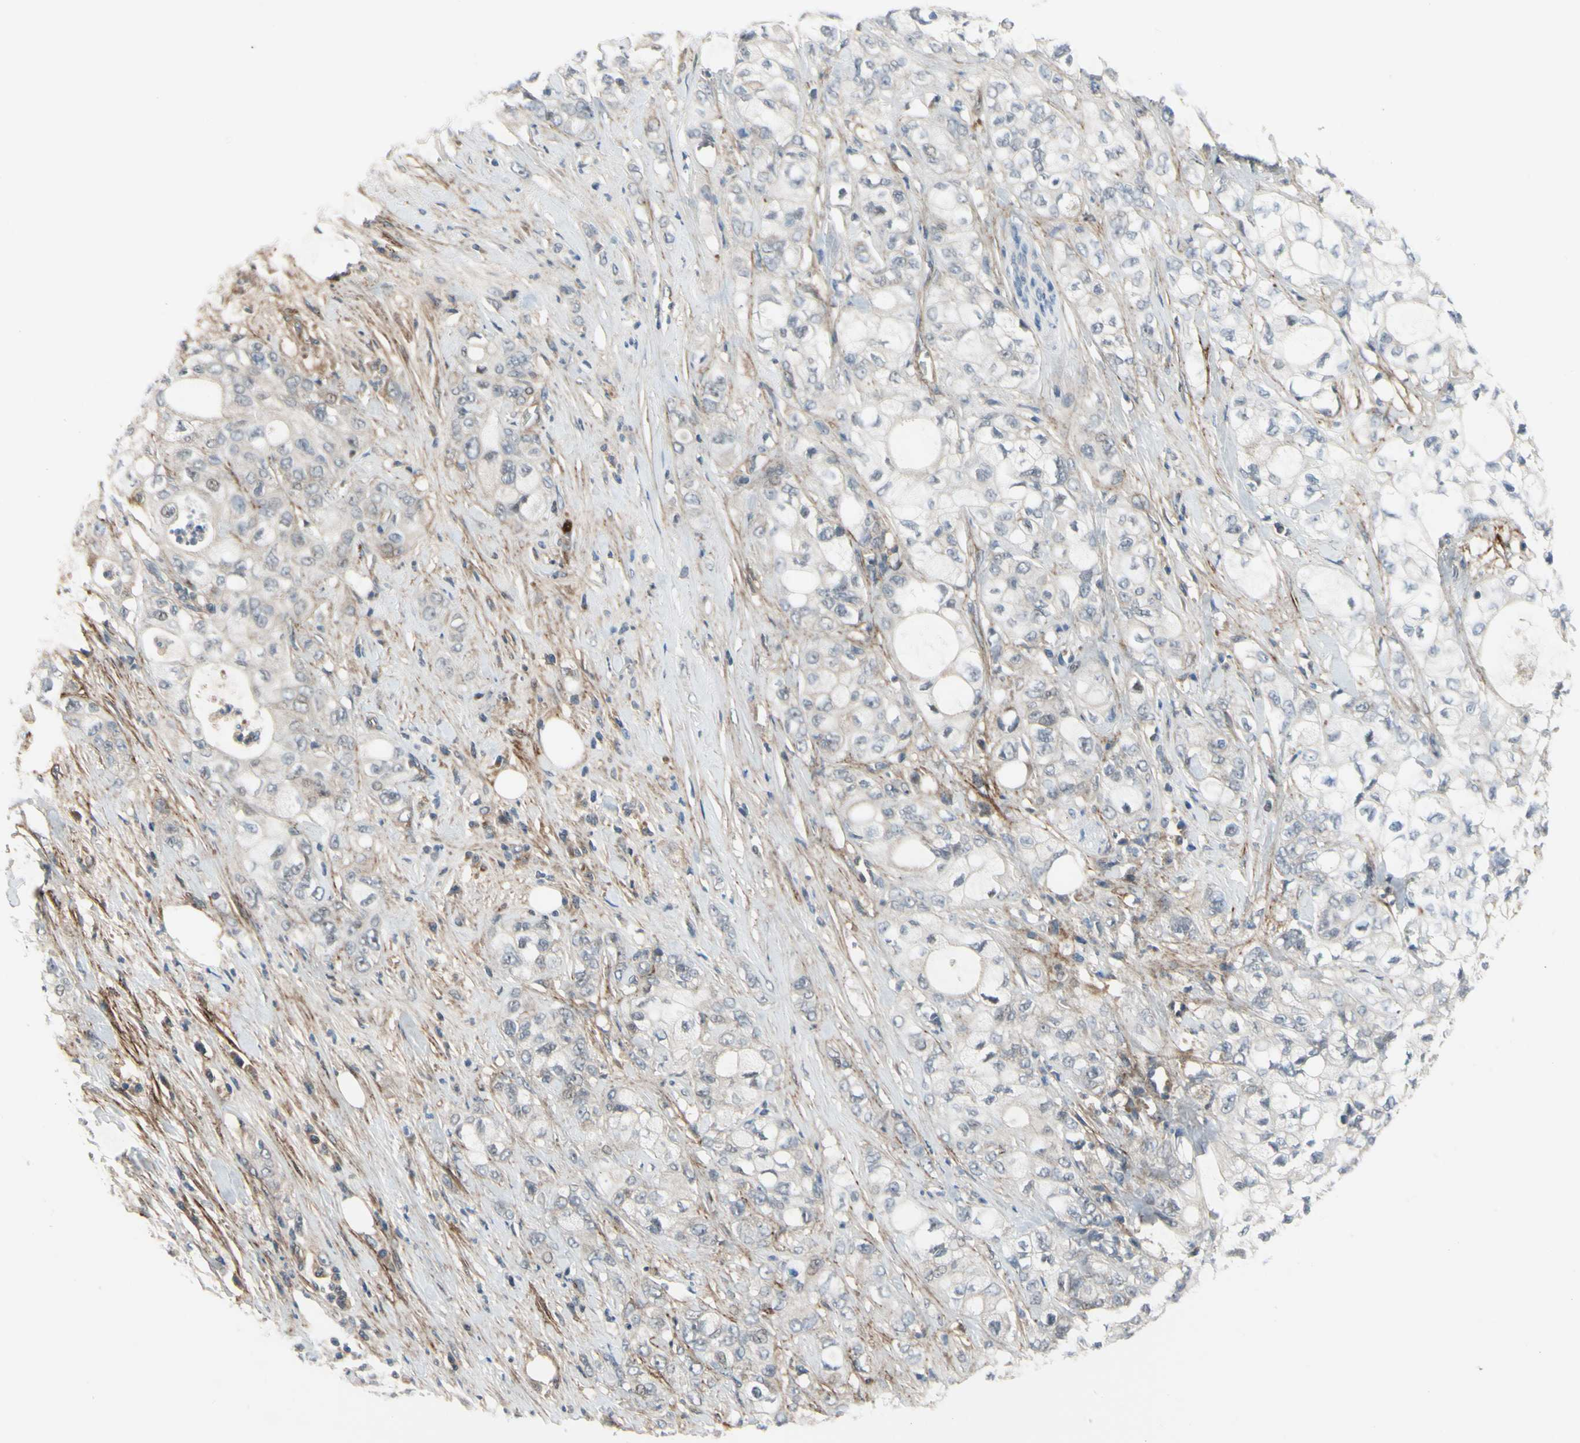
{"staining": {"intensity": "negative", "quantity": "none", "location": "none"}, "tissue": "pancreatic cancer", "cell_type": "Tumor cells", "image_type": "cancer", "snomed": [{"axis": "morphology", "description": "Adenocarcinoma, NOS"}, {"axis": "topography", "description": "Pancreas"}], "caption": "Tumor cells are negative for brown protein staining in adenocarcinoma (pancreatic).", "gene": "COMMD9", "patient": {"sex": "male", "age": 70}}